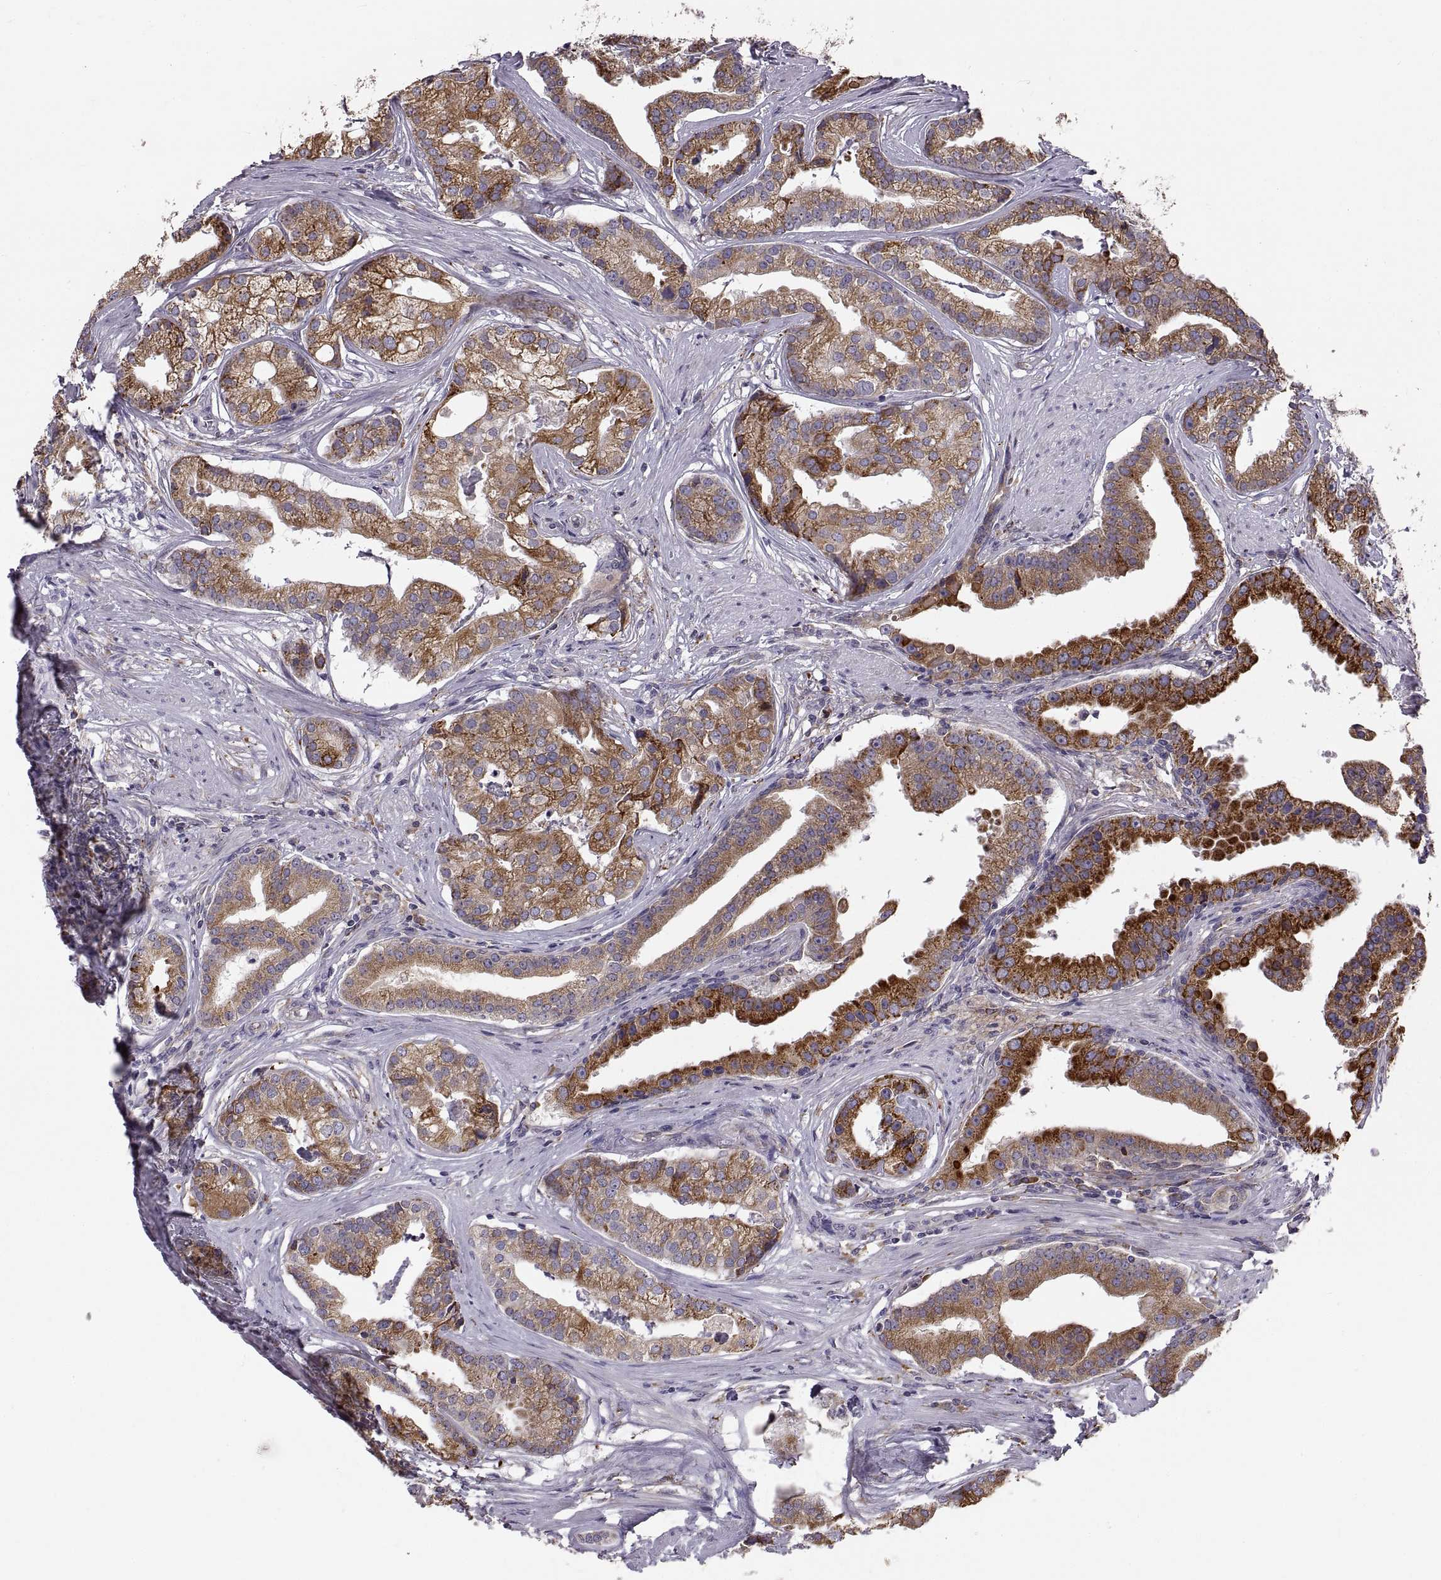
{"staining": {"intensity": "strong", "quantity": ">75%", "location": "cytoplasmic/membranous"}, "tissue": "prostate cancer", "cell_type": "Tumor cells", "image_type": "cancer", "snomed": [{"axis": "morphology", "description": "Adenocarcinoma, NOS"}, {"axis": "topography", "description": "Prostate and seminal vesicle, NOS"}, {"axis": "topography", "description": "Prostate"}], "caption": "Brown immunohistochemical staining in human adenocarcinoma (prostate) displays strong cytoplasmic/membranous positivity in approximately >75% of tumor cells.", "gene": "PLEKHB2", "patient": {"sex": "male", "age": 44}}